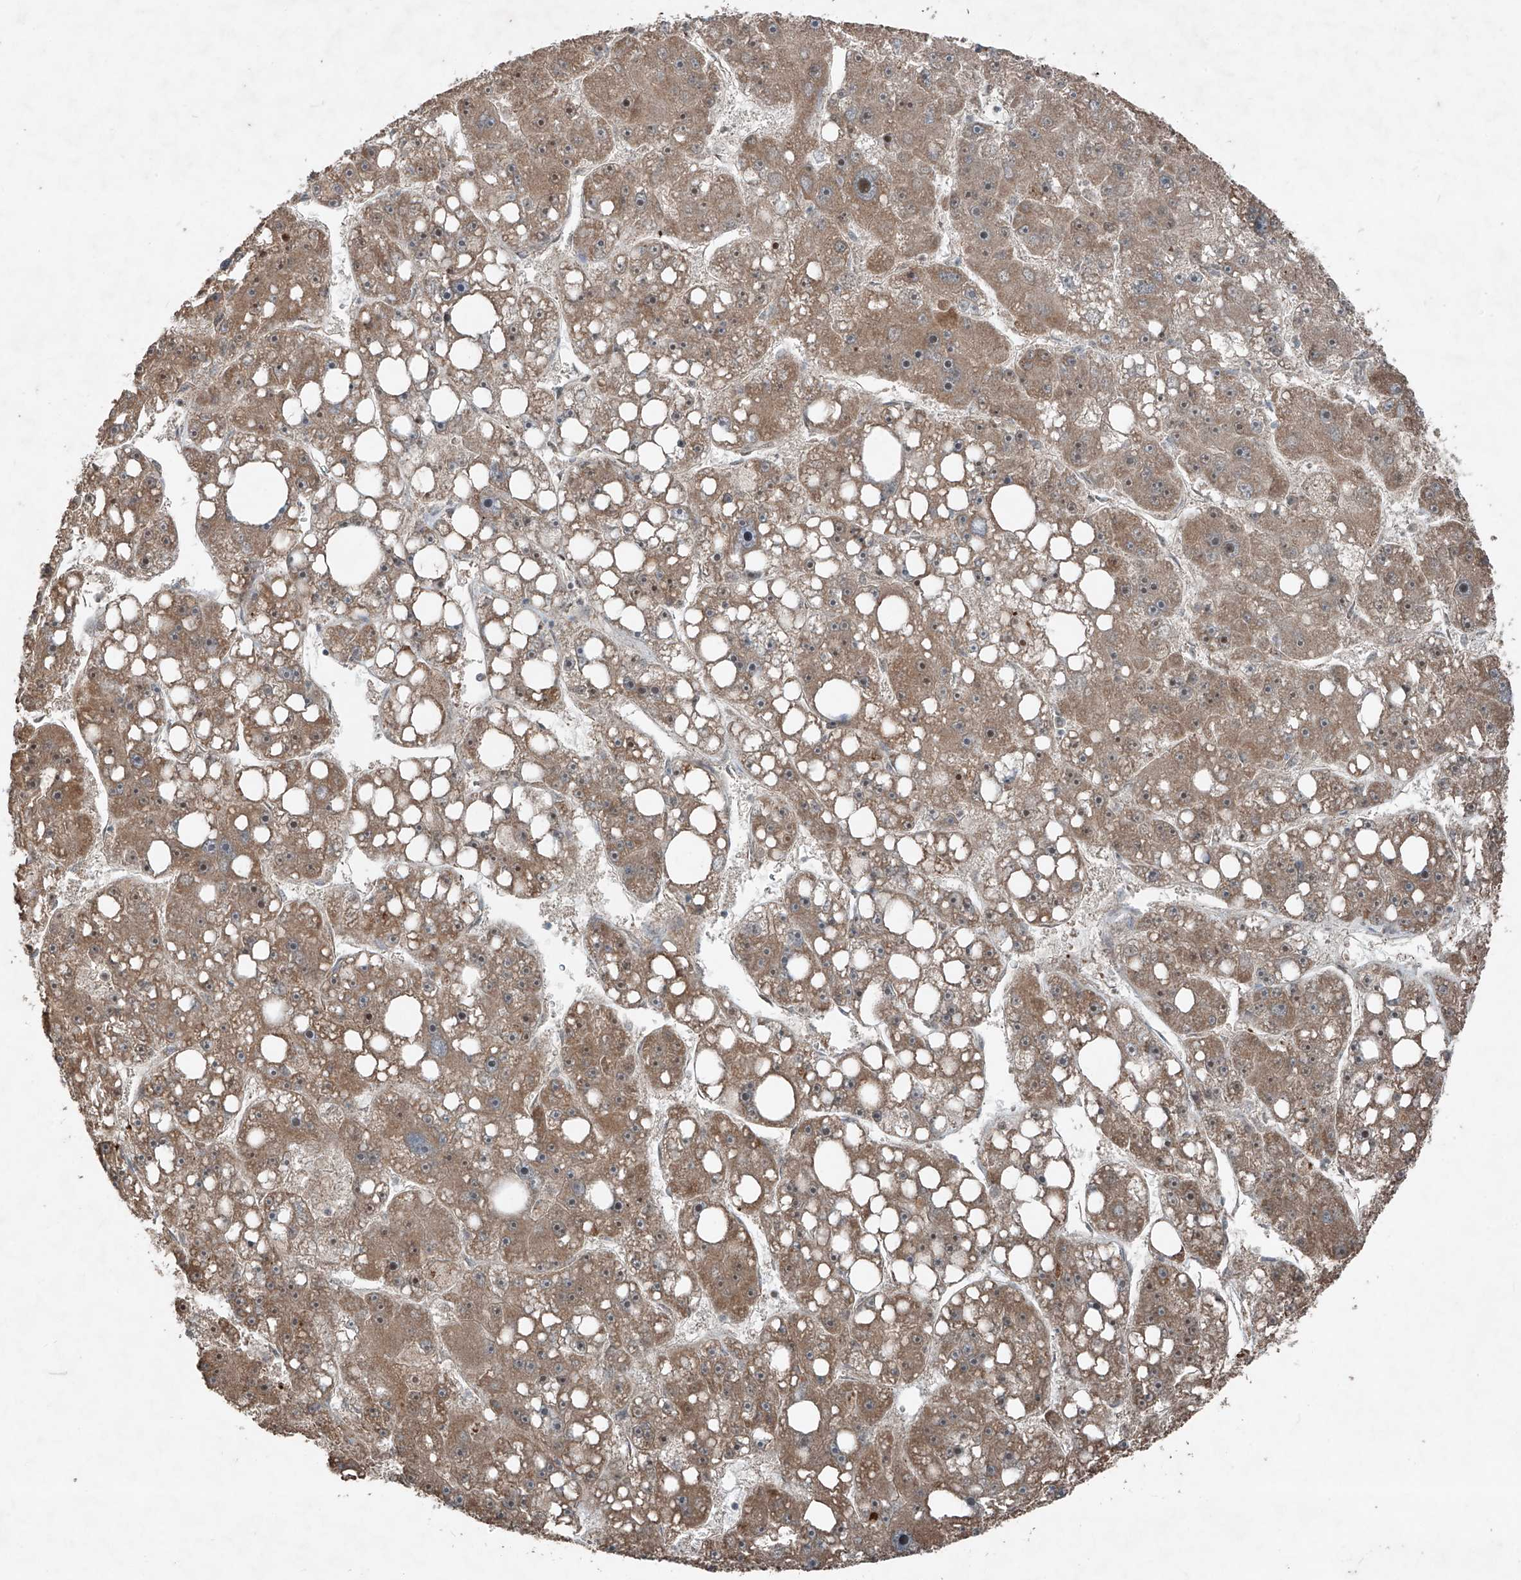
{"staining": {"intensity": "moderate", "quantity": ">75%", "location": "cytoplasmic/membranous"}, "tissue": "liver cancer", "cell_type": "Tumor cells", "image_type": "cancer", "snomed": [{"axis": "morphology", "description": "Carcinoma, Hepatocellular, NOS"}, {"axis": "topography", "description": "Liver"}], "caption": "Protein staining exhibits moderate cytoplasmic/membranous staining in about >75% of tumor cells in liver cancer (hepatocellular carcinoma).", "gene": "ZNF620", "patient": {"sex": "female", "age": 61}}